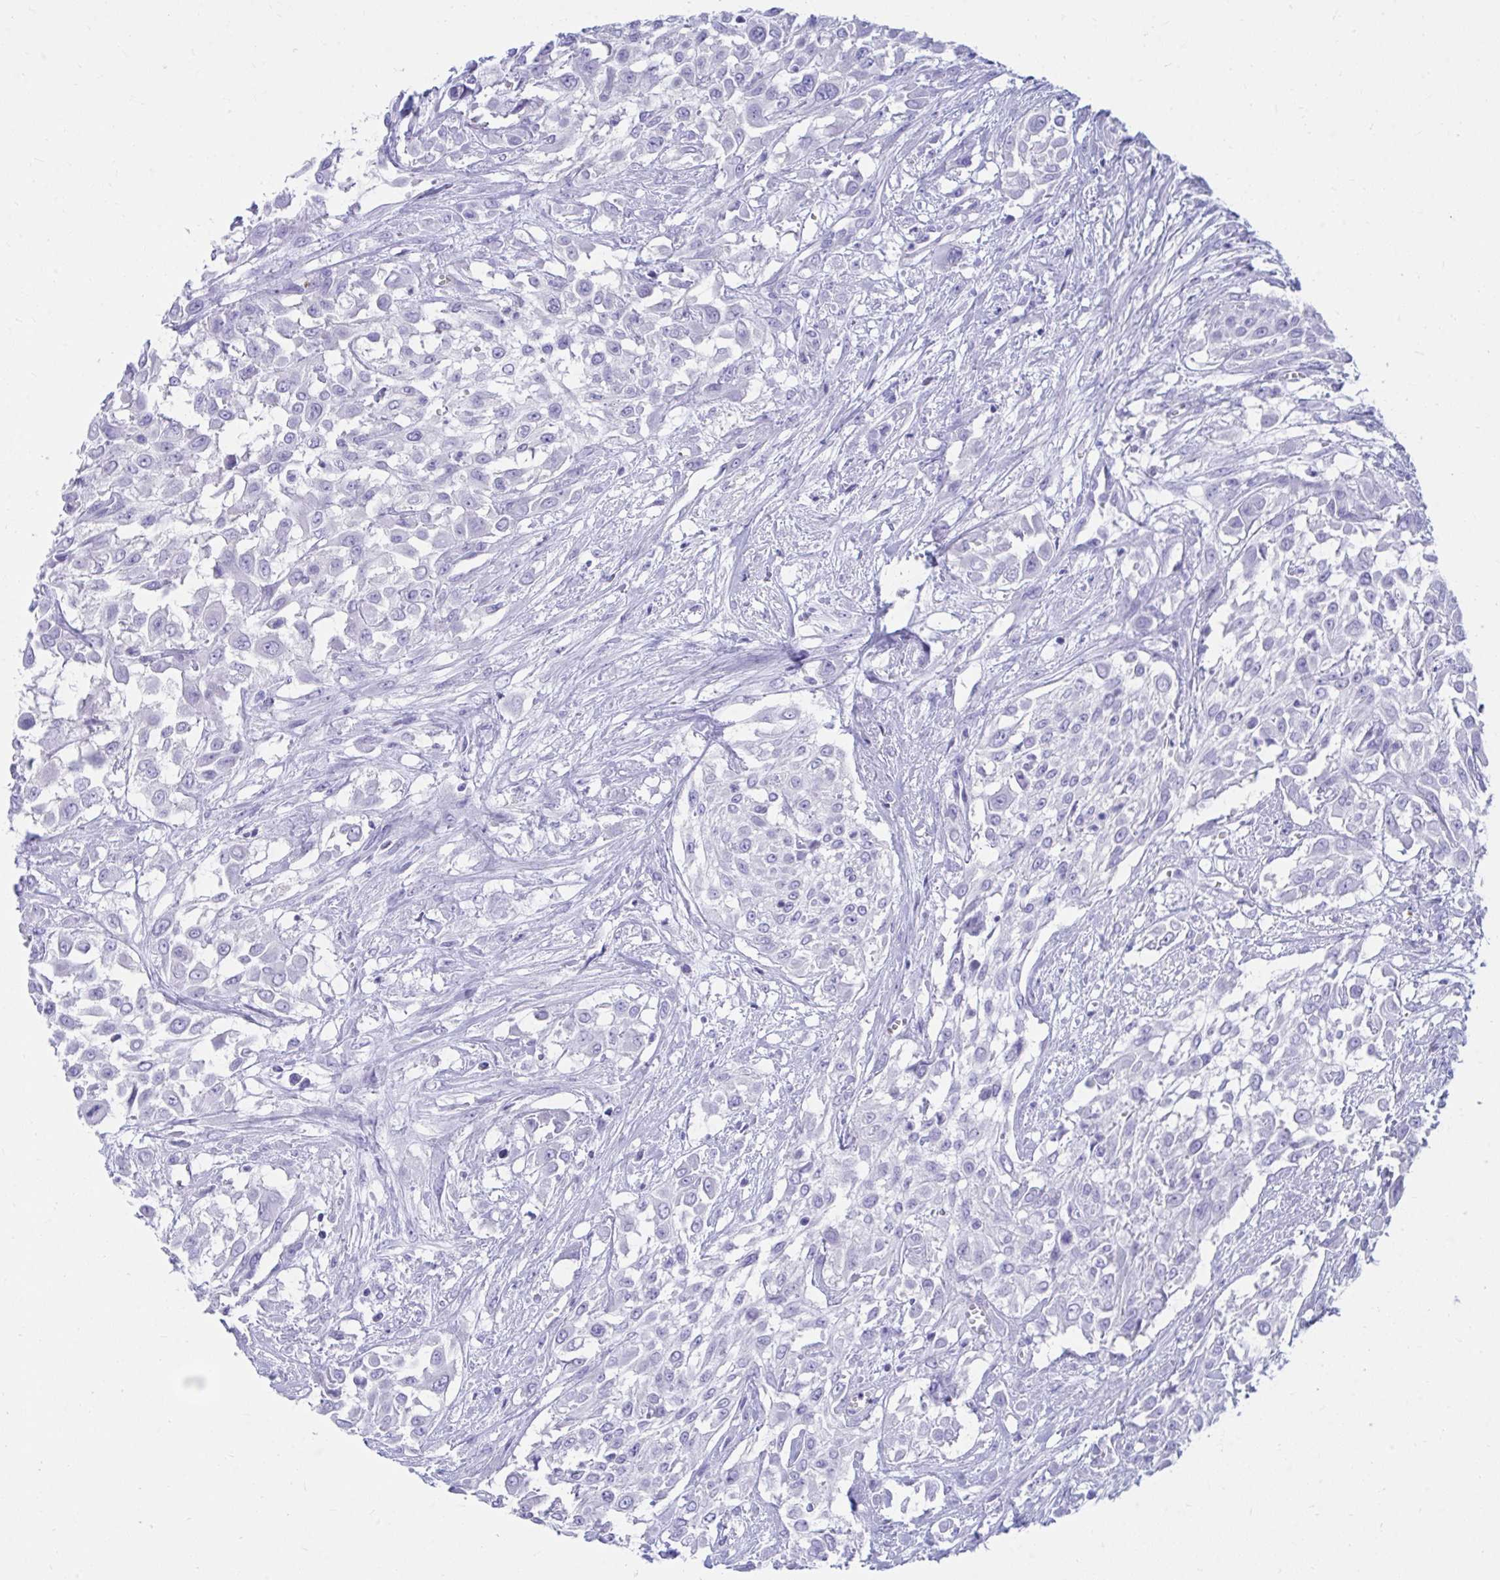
{"staining": {"intensity": "negative", "quantity": "none", "location": "none"}, "tissue": "urothelial cancer", "cell_type": "Tumor cells", "image_type": "cancer", "snomed": [{"axis": "morphology", "description": "Urothelial carcinoma, High grade"}, {"axis": "topography", "description": "Urinary bladder"}], "caption": "This is a image of immunohistochemistry staining of urothelial carcinoma (high-grade), which shows no staining in tumor cells.", "gene": "SHISA8", "patient": {"sex": "male", "age": 57}}